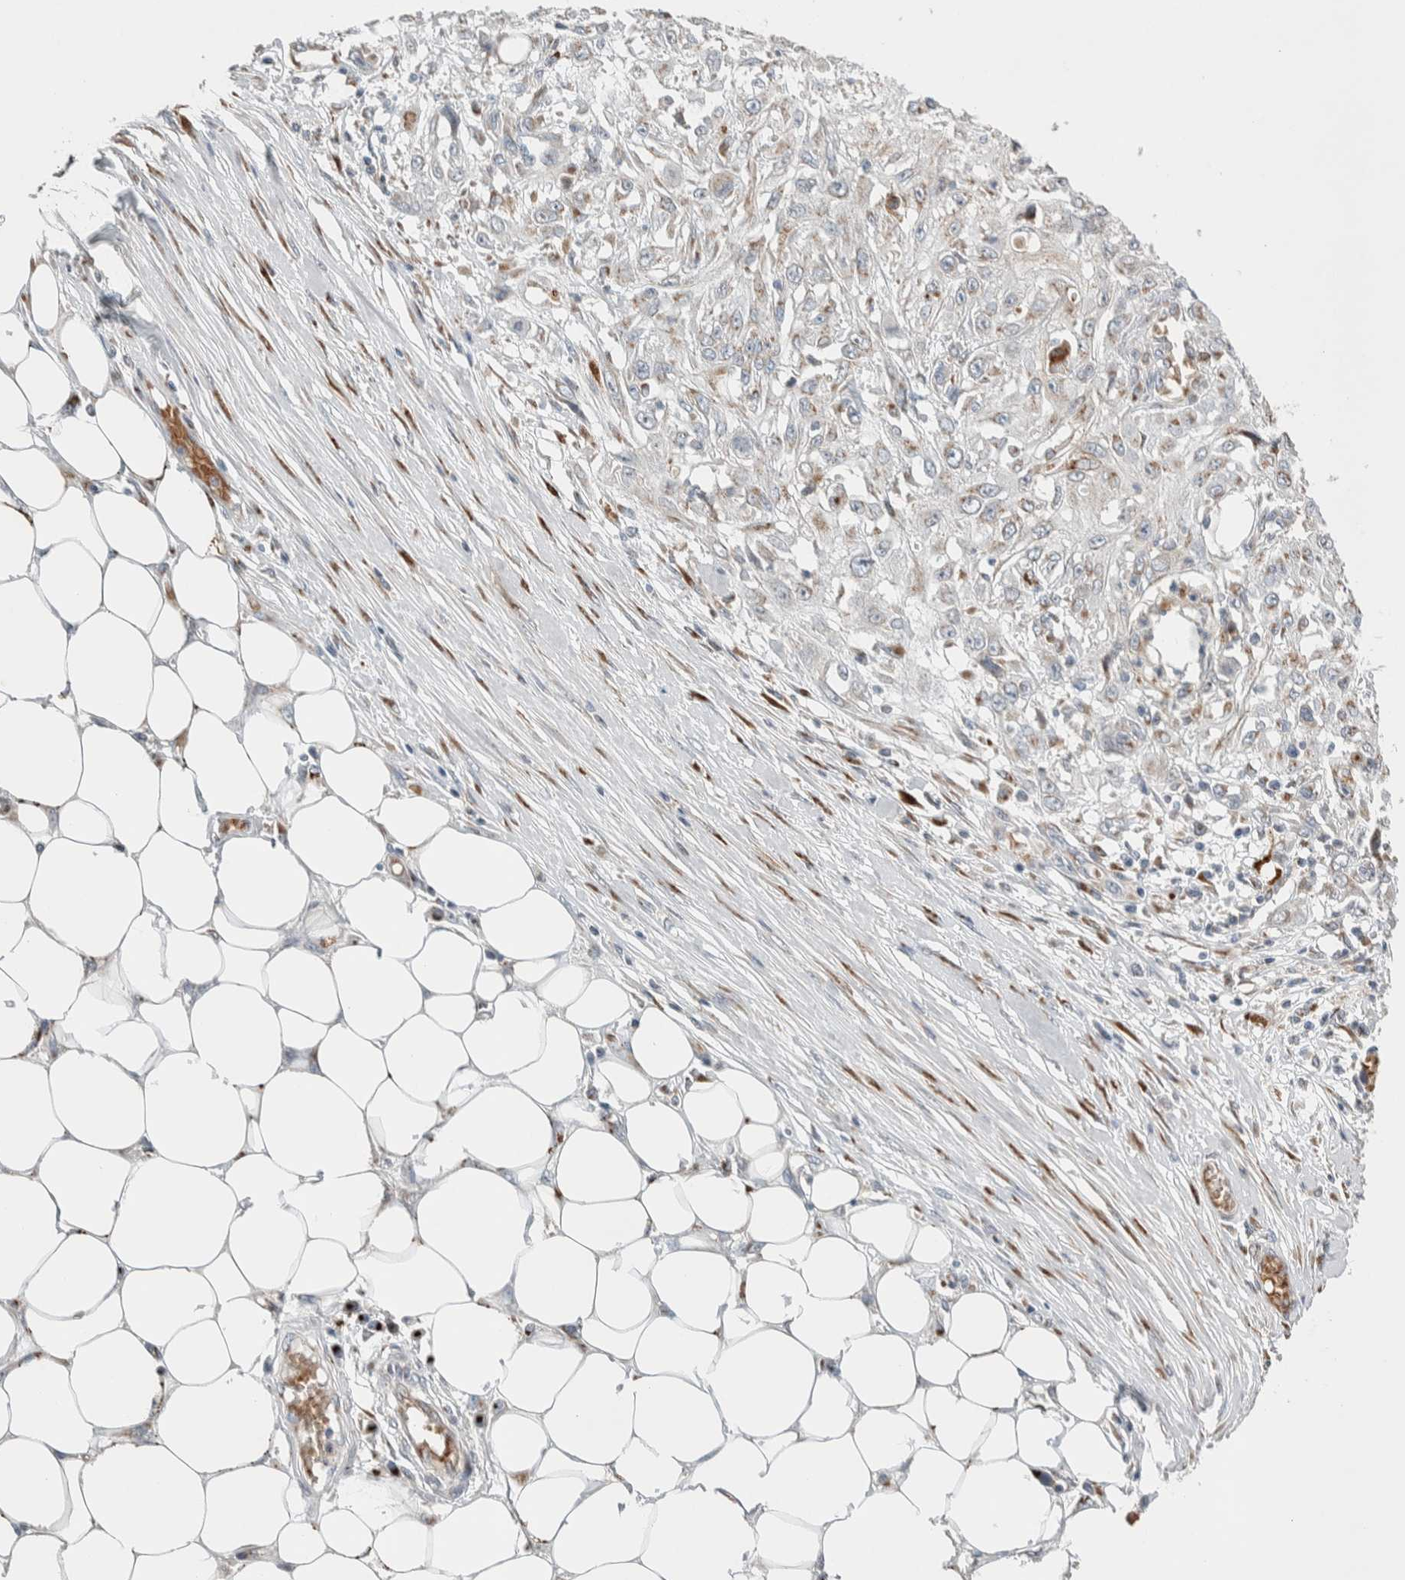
{"staining": {"intensity": "moderate", "quantity": "25%-75%", "location": "cytoplasmic/membranous"}, "tissue": "skin cancer", "cell_type": "Tumor cells", "image_type": "cancer", "snomed": [{"axis": "morphology", "description": "Squamous cell carcinoma, NOS"}, {"axis": "morphology", "description": "Squamous cell carcinoma, metastatic, NOS"}, {"axis": "topography", "description": "Skin"}, {"axis": "topography", "description": "Lymph node"}], "caption": "A medium amount of moderate cytoplasmic/membranous positivity is identified in about 25%-75% of tumor cells in skin squamous cell carcinoma tissue.", "gene": "SLC38A10", "patient": {"sex": "male", "age": 75}}